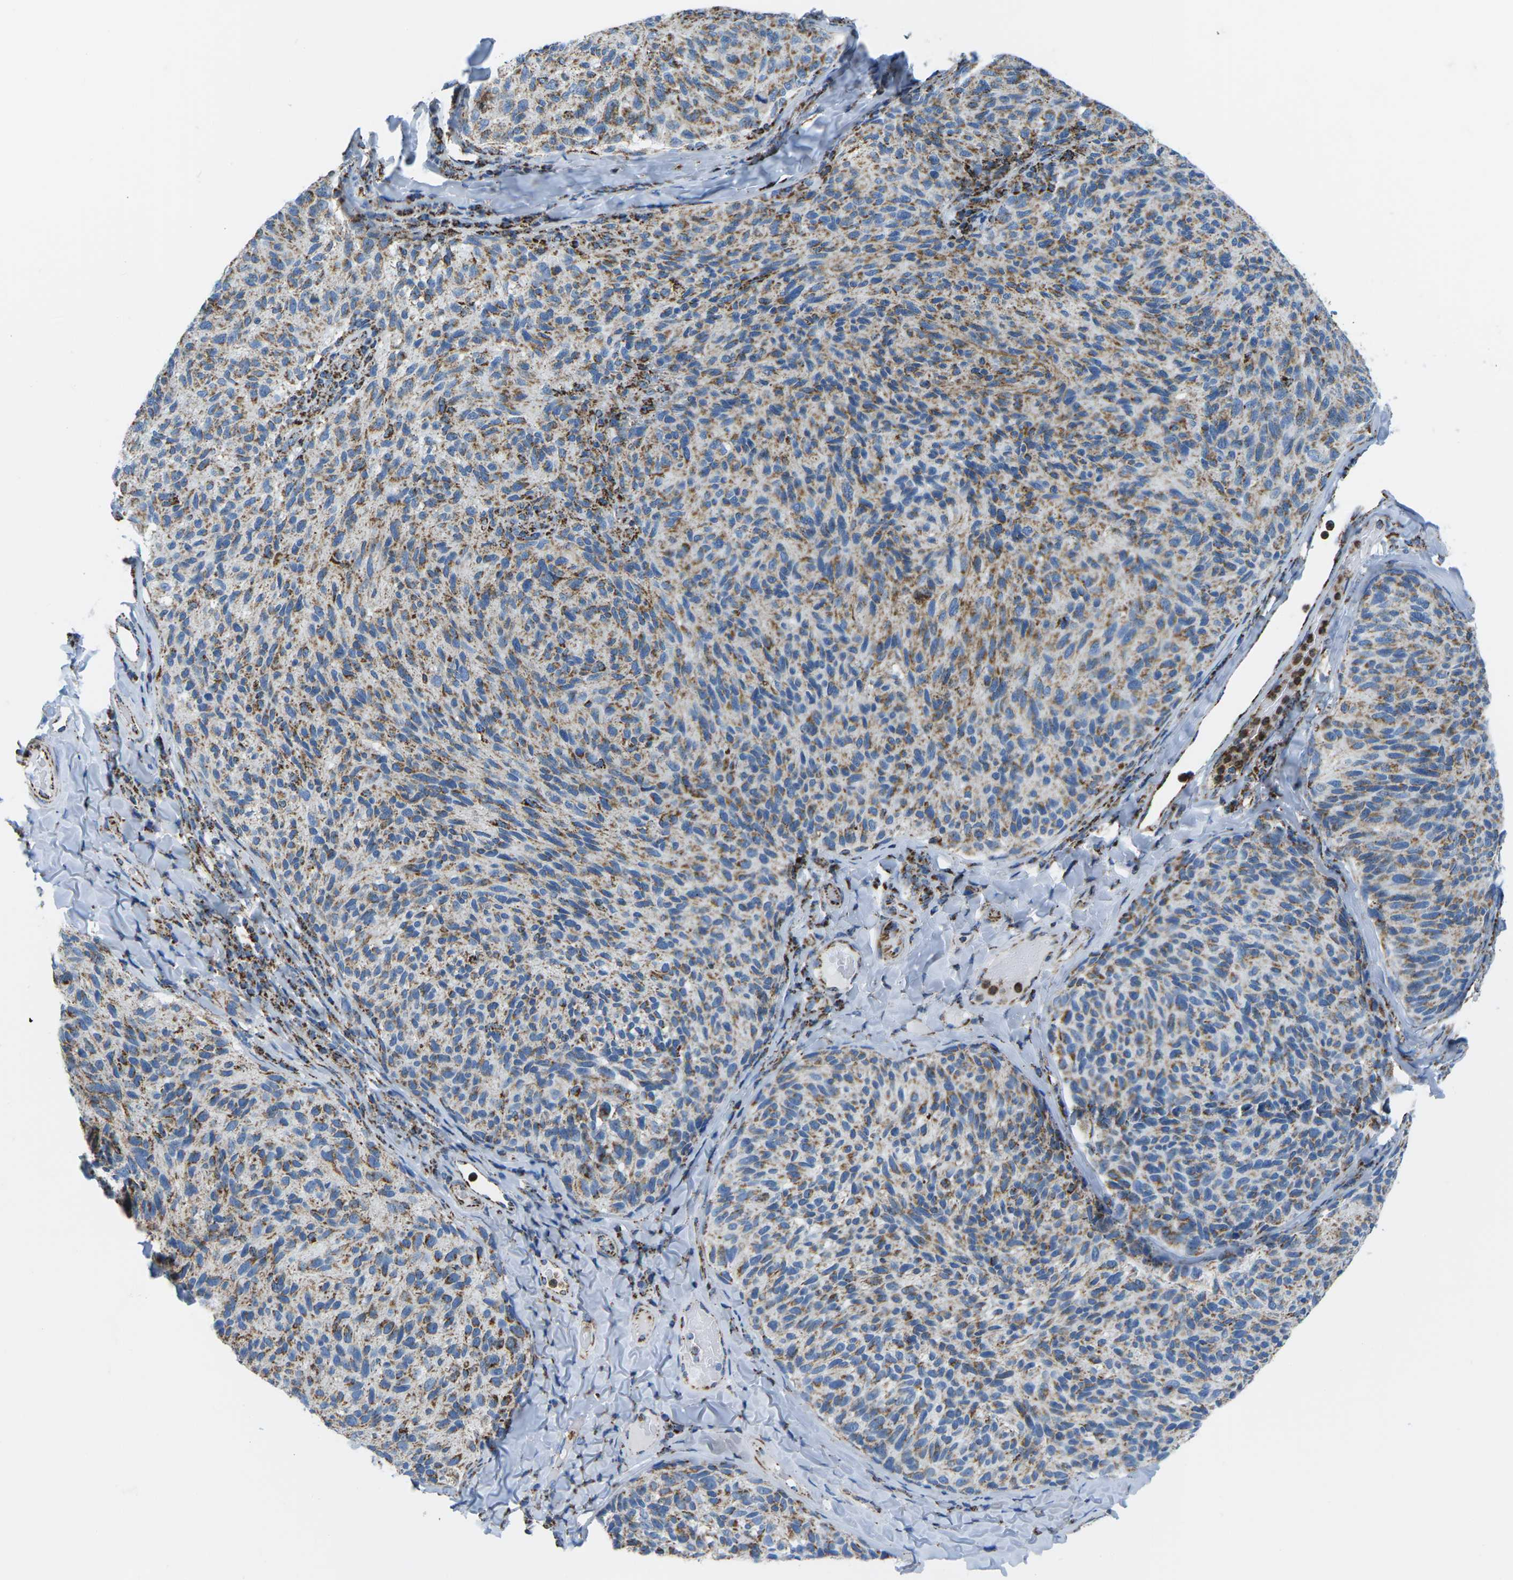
{"staining": {"intensity": "moderate", "quantity": ">75%", "location": "cytoplasmic/membranous"}, "tissue": "melanoma", "cell_type": "Tumor cells", "image_type": "cancer", "snomed": [{"axis": "morphology", "description": "Malignant melanoma, NOS"}, {"axis": "topography", "description": "Skin"}], "caption": "Melanoma tissue displays moderate cytoplasmic/membranous positivity in about >75% of tumor cells, visualized by immunohistochemistry.", "gene": "COX6C", "patient": {"sex": "female", "age": 73}}